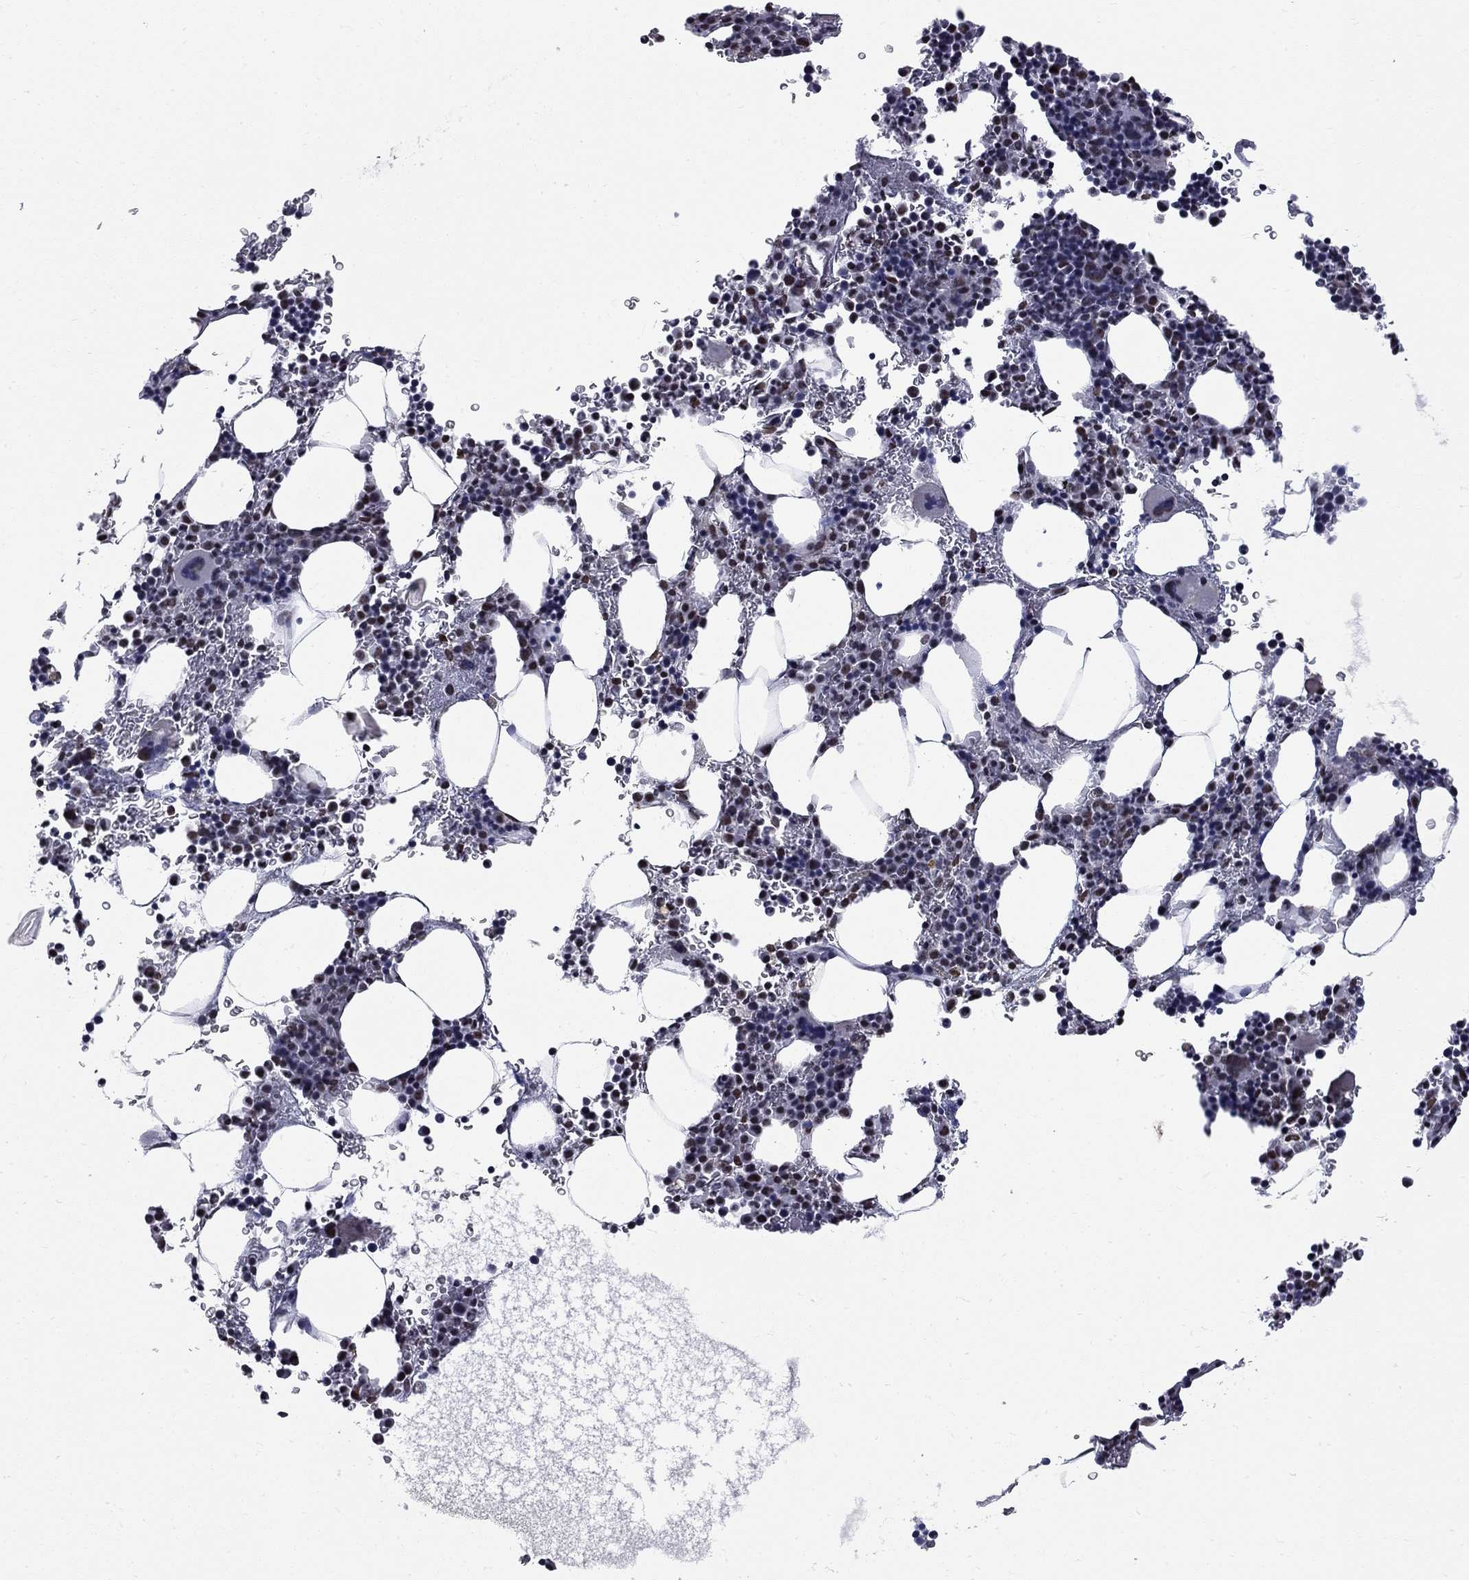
{"staining": {"intensity": "strong", "quantity": "<25%", "location": "nuclear"}, "tissue": "bone marrow", "cell_type": "Hematopoietic cells", "image_type": "normal", "snomed": [{"axis": "morphology", "description": "Normal tissue, NOS"}, {"axis": "topography", "description": "Bone marrow"}], "caption": "Protein expression analysis of benign human bone marrow reveals strong nuclear expression in approximately <25% of hematopoietic cells. (DAB (3,3'-diaminobenzidine) IHC with brightfield microscopy, high magnification).", "gene": "ZNF154", "patient": {"sex": "male", "age": 77}}